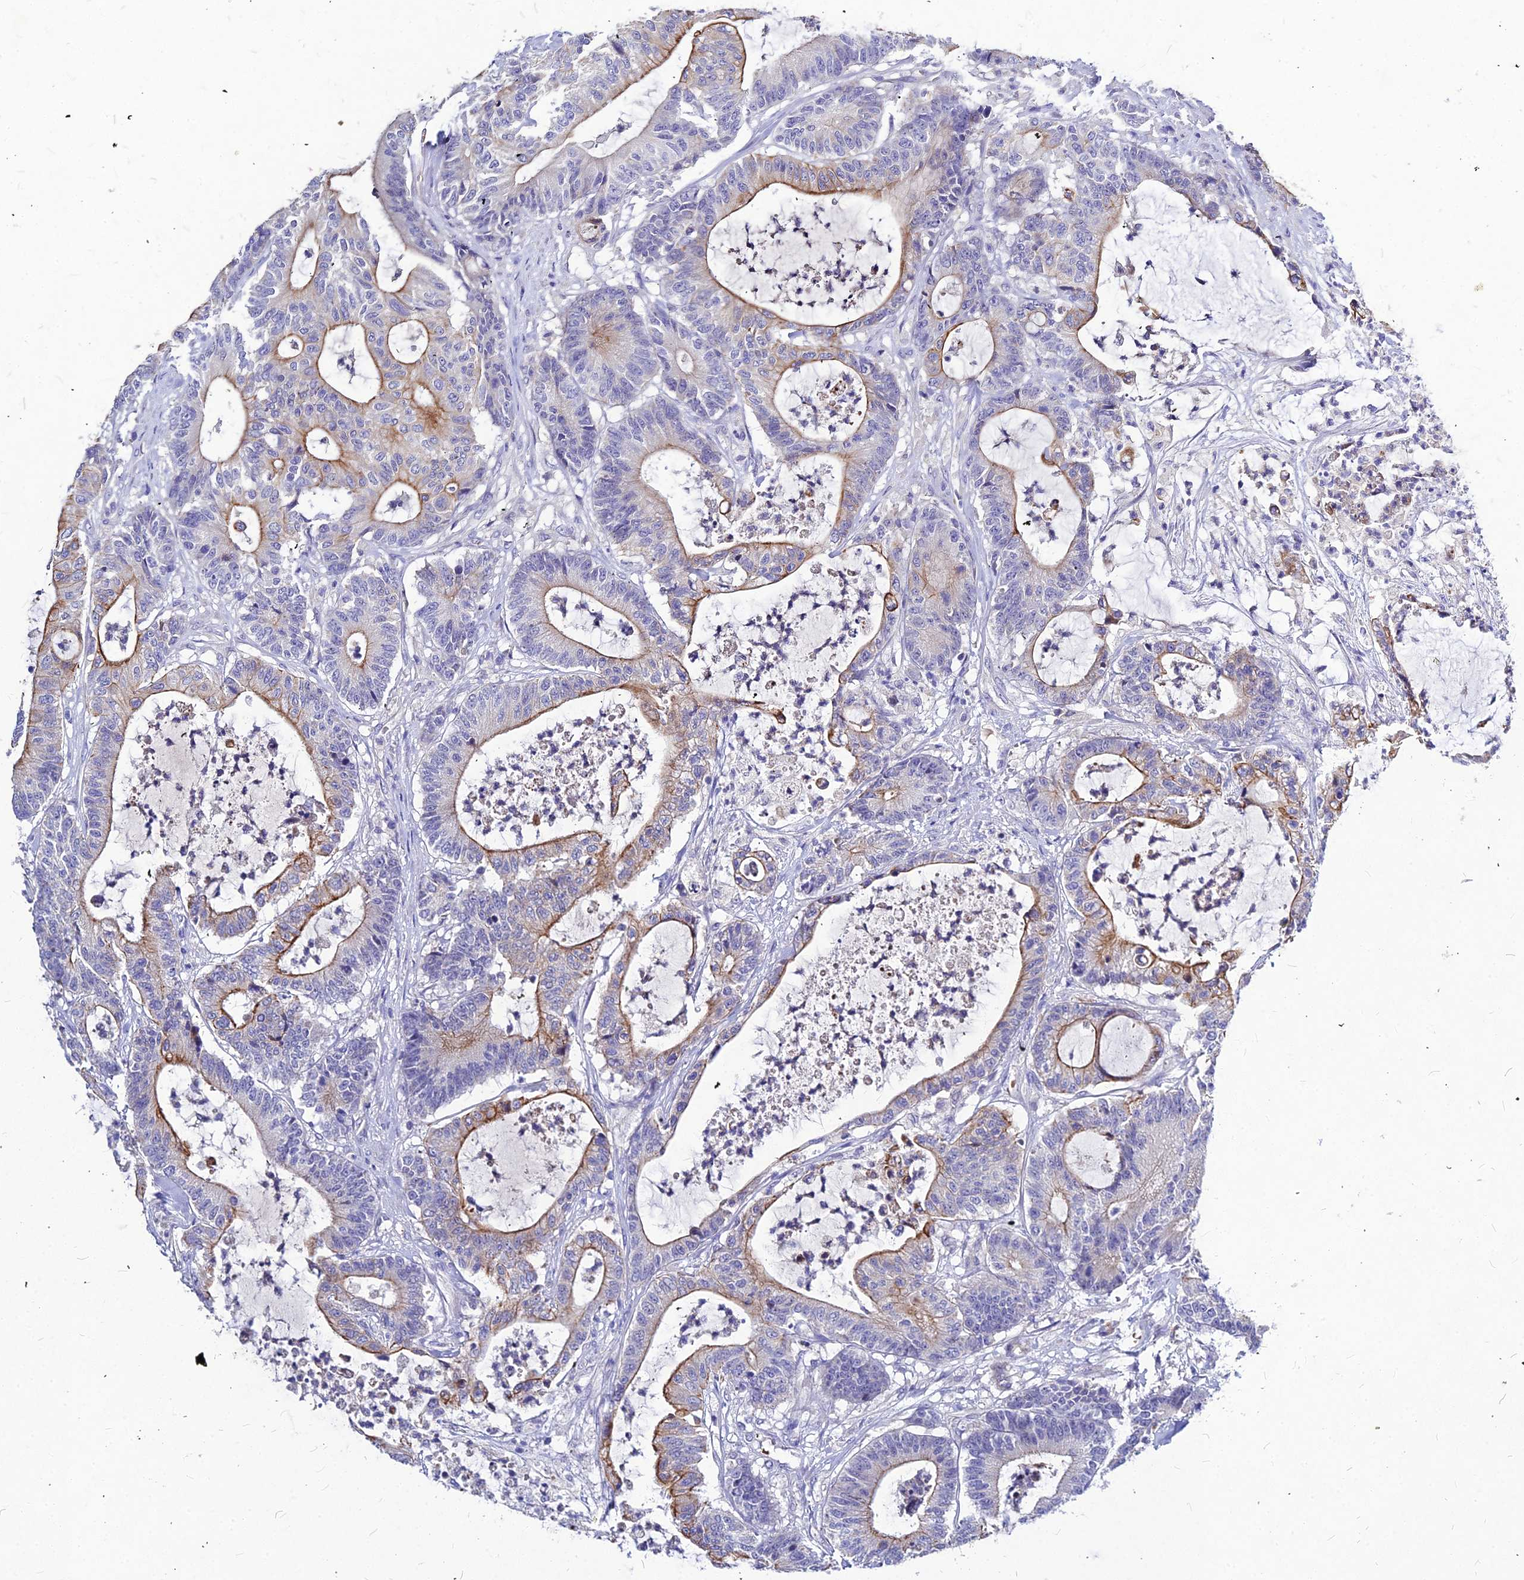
{"staining": {"intensity": "moderate", "quantity": ">75%", "location": "cytoplasmic/membranous"}, "tissue": "colorectal cancer", "cell_type": "Tumor cells", "image_type": "cancer", "snomed": [{"axis": "morphology", "description": "Adenocarcinoma, NOS"}, {"axis": "topography", "description": "Colon"}], "caption": "Moderate cytoplasmic/membranous protein expression is present in approximately >75% of tumor cells in colorectal cancer.", "gene": "DMRTA1", "patient": {"sex": "female", "age": 84}}